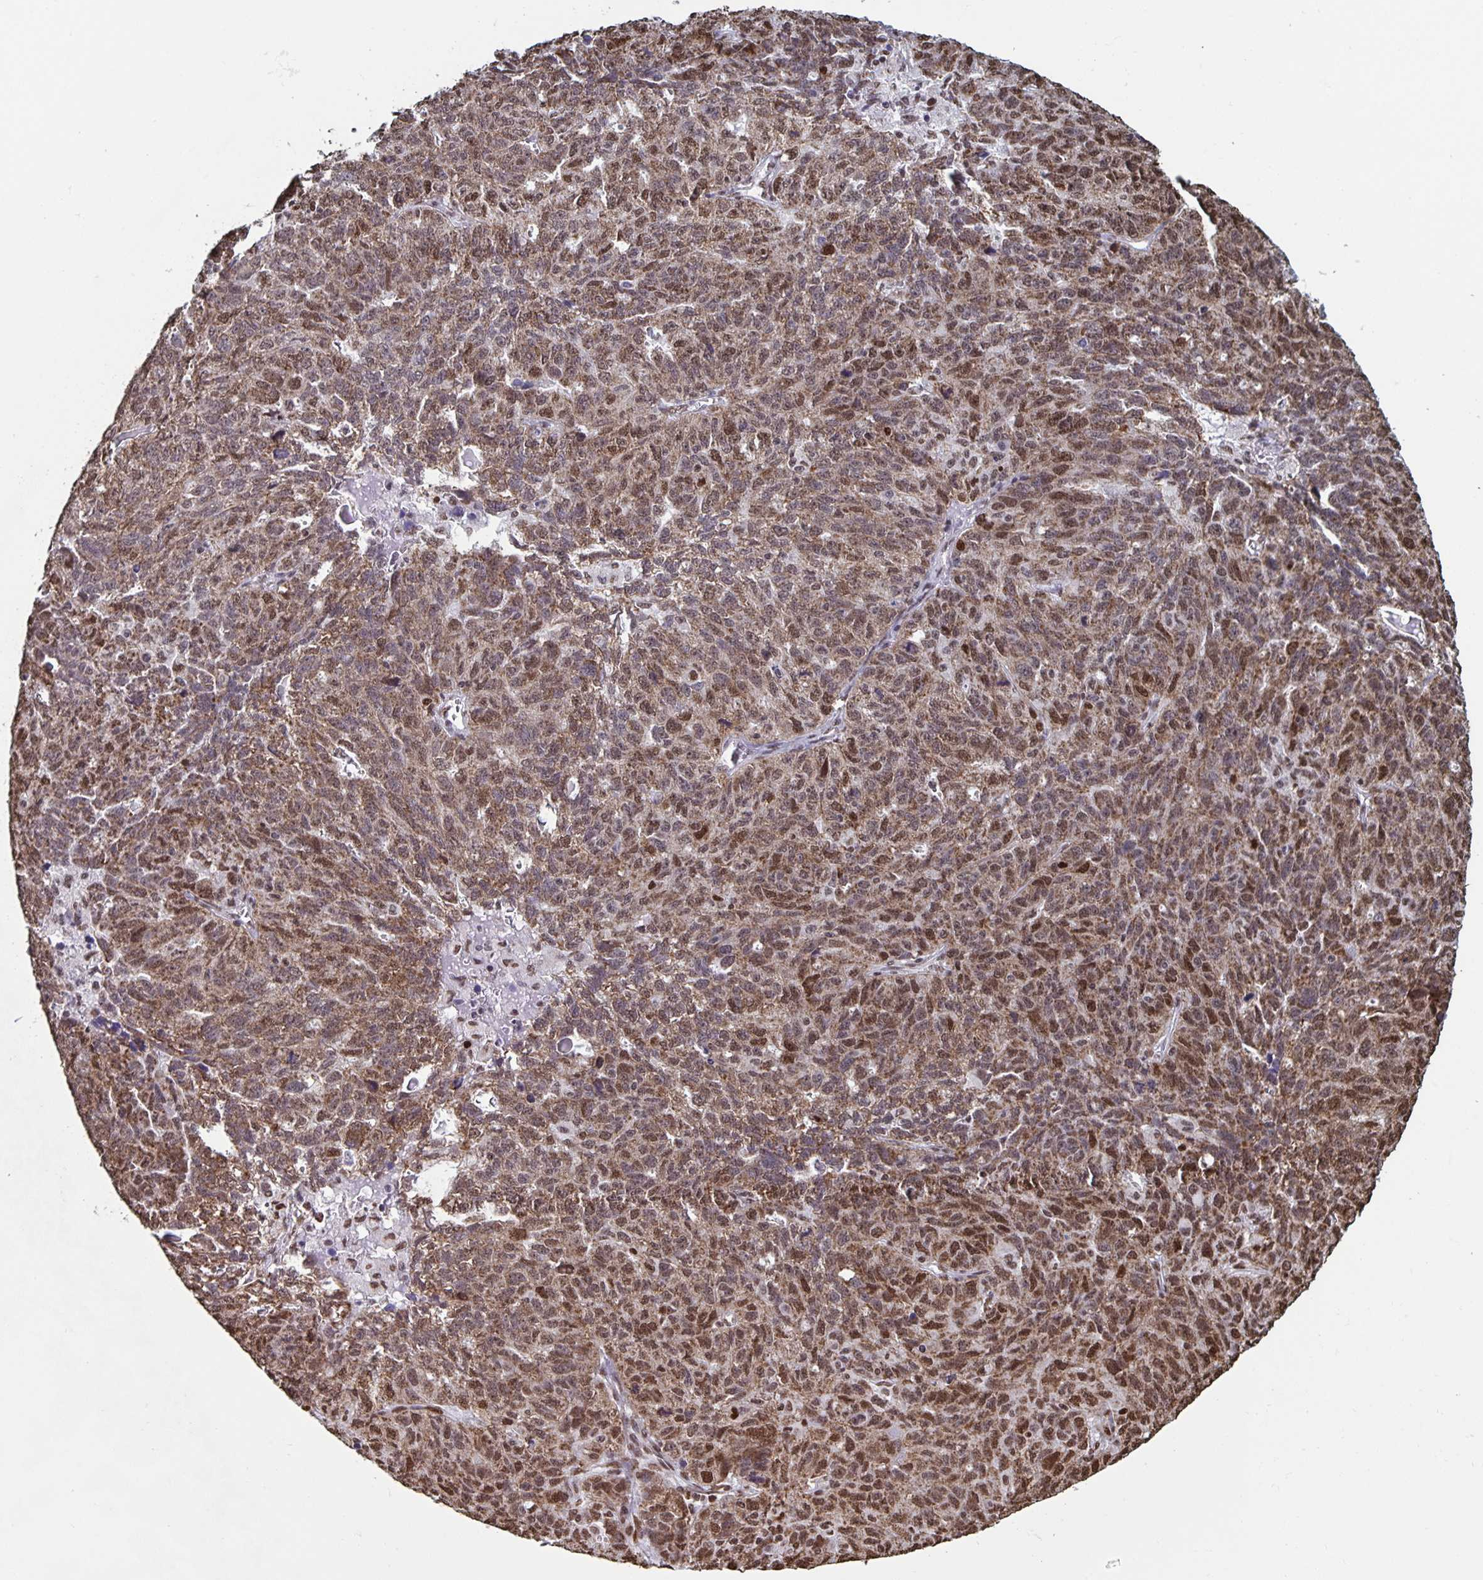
{"staining": {"intensity": "moderate", "quantity": ">75%", "location": "cytoplasmic/membranous,nuclear"}, "tissue": "ovarian cancer", "cell_type": "Tumor cells", "image_type": "cancer", "snomed": [{"axis": "morphology", "description": "Cystadenocarcinoma, serous, NOS"}, {"axis": "topography", "description": "Ovary"}], "caption": "Protein staining shows moderate cytoplasmic/membranous and nuclear positivity in about >75% of tumor cells in ovarian cancer. Nuclei are stained in blue.", "gene": "DUT", "patient": {"sex": "female", "age": 71}}